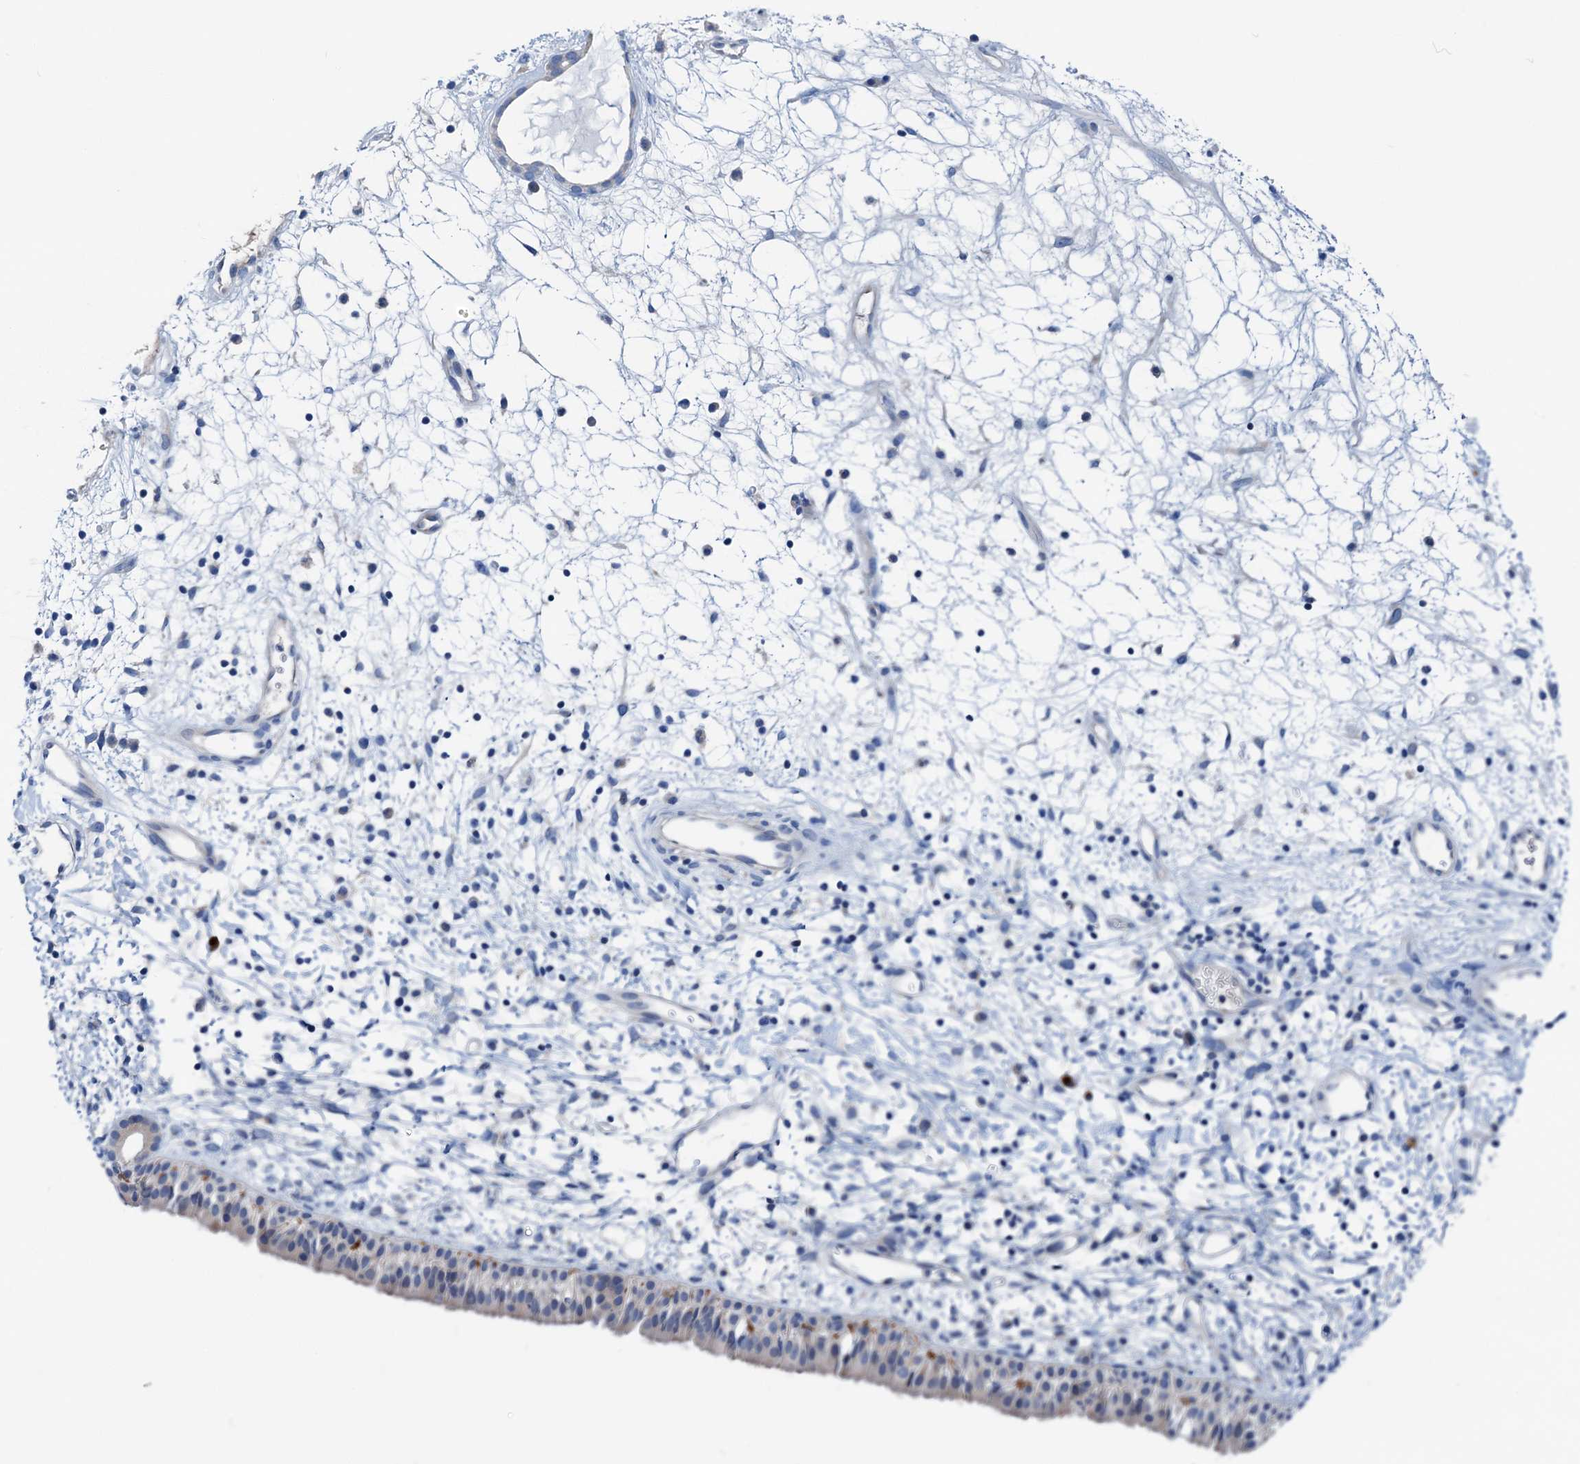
{"staining": {"intensity": "negative", "quantity": "none", "location": "none"}, "tissue": "nasopharynx", "cell_type": "Respiratory epithelial cells", "image_type": "normal", "snomed": [{"axis": "morphology", "description": "Normal tissue, NOS"}, {"axis": "topography", "description": "Nasopharynx"}], "caption": "Respiratory epithelial cells are negative for protein expression in normal human nasopharynx. Nuclei are stained in blue.", "gene": "KNDC1", "patient": {"sex": "male", "age": 22}}